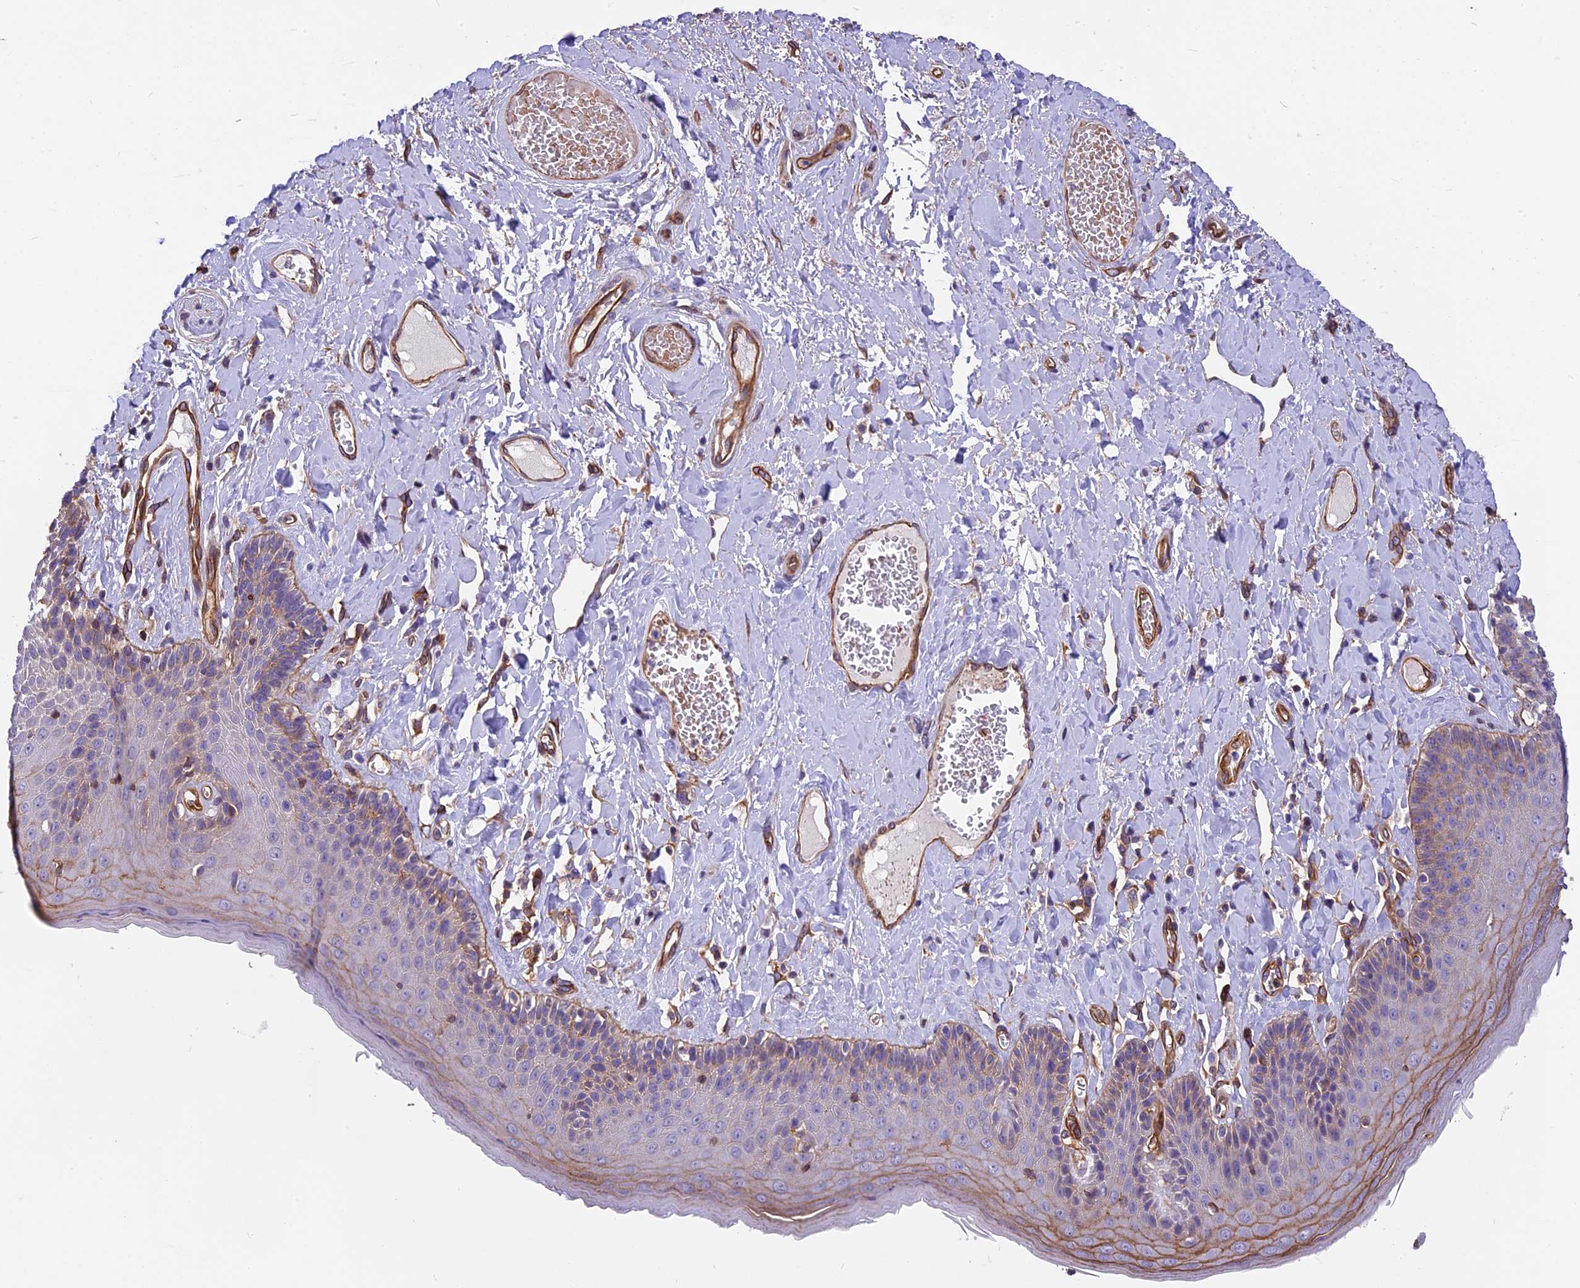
{"staining": {"intensity": "weak", "quantity": "<25%", "location": "cytoplasmic/membranous"}, "tissue": "skin", "cell_type": "Epidermal cells", "image_type": "normal", "snomed": [{"axis": "morphology", "description": "Normal tissue, NOS"}, {"axis": "topography", "description": "Anal"}], "caption": "A high-resolution photomicrograph shows IHC staining of unremarkable skin, which displays no significant staining in epidermal cells.", "gene": "MED20", "patient": {"sex": "male", "age": 69}}